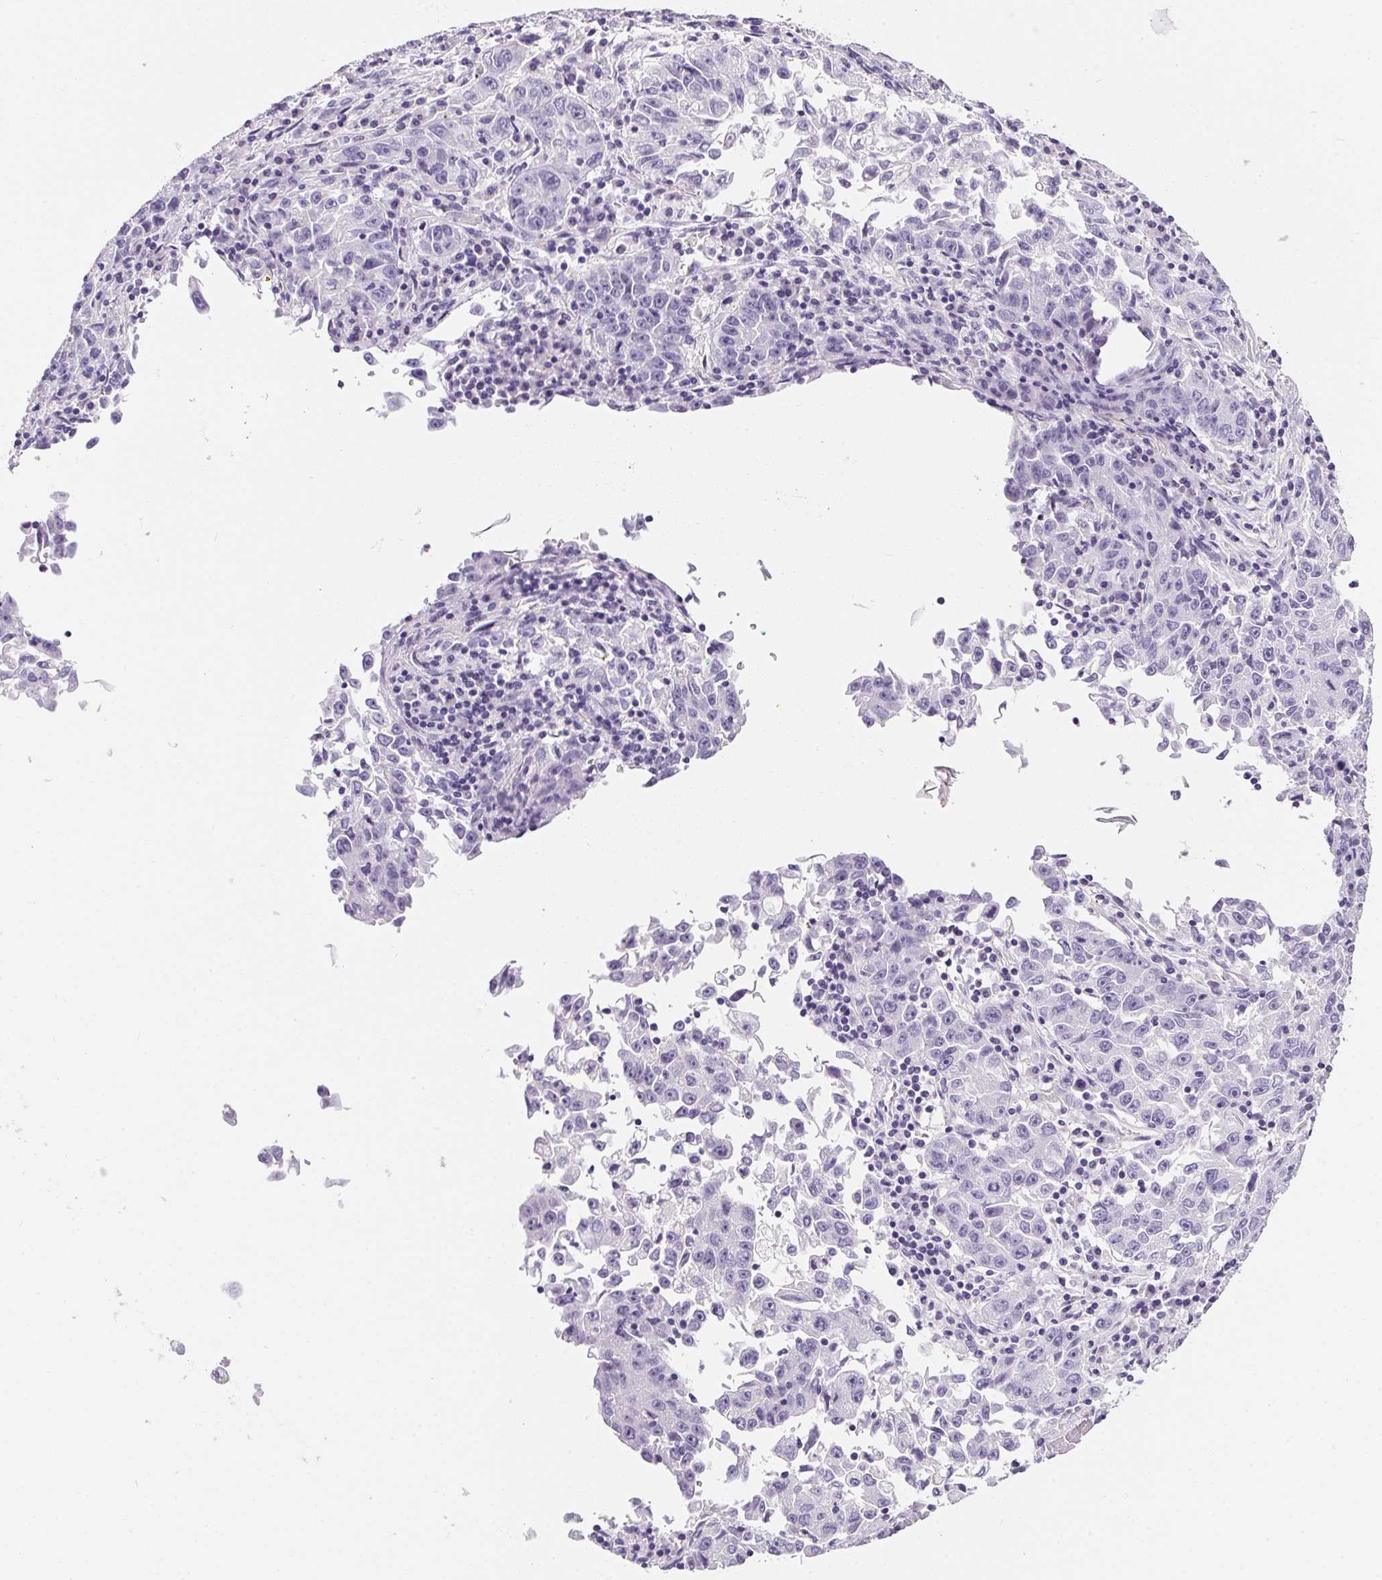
{"staining": {"intensity": "negative", "quantity": "none", "location": "none"}, "tissue": "lung cancer", "cell_type": "Tumor cells", "image_type": "cancer", "snomed": [{"axis": "morphology", "description": "Normal morphology"}, {"axis": "morphology", "description": "Adenocarcinoma, NOS"}, {"axis": "topography", "description": "Lymph node"}, {"axis": "topography", "description": "Lung"}], "caption": "A histopathology image of lung adenocarcinoma stained for a protein exhibits no brown staining in tumor cells. (DAB (3,3'-diaminobenzidine) immunohistochemistry with hematoxylin counter stain).", "gene": "AQP5", "patient": {"sex": "female", "age": 57}}